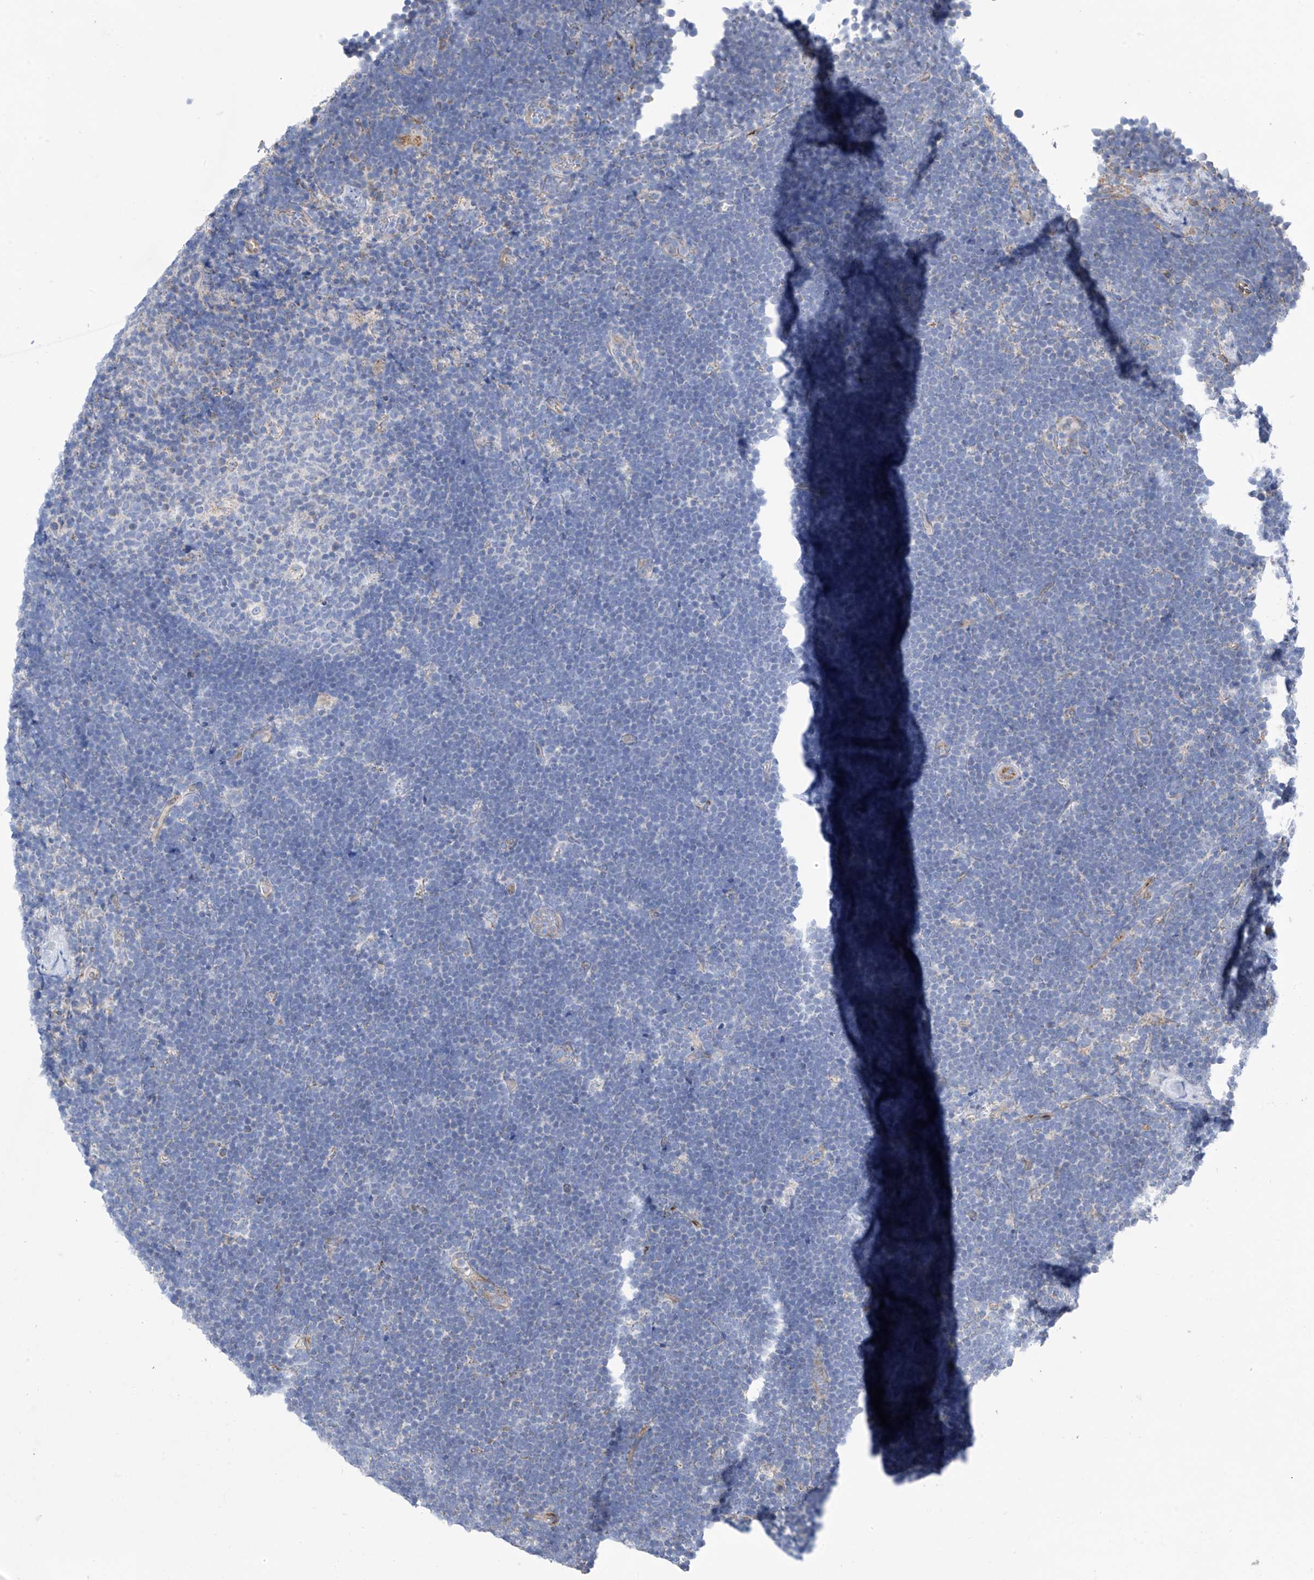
{"staining": {"intensity": "negative", "quantity": "none", "location": "none"}, "tissue": "lymphoma", "cell_type": "Tumor cells", "image_type": "cancer", "snomed": [{"axis": "morphology", "description": "Malignant lymphoma, non-Hodgkin's type, High grade"}, {"axis": "topography", "description": "Lymph node"}], "caption": "This photomicrograph is of lymphoma stained with immunohistochemistry (IHC) to label a protein in brown with the nuclei are counter-stained blue. There is no staining in tumor cells.", "gene": "EIF5B", "patient": {"sex": "male", "age": 13}}